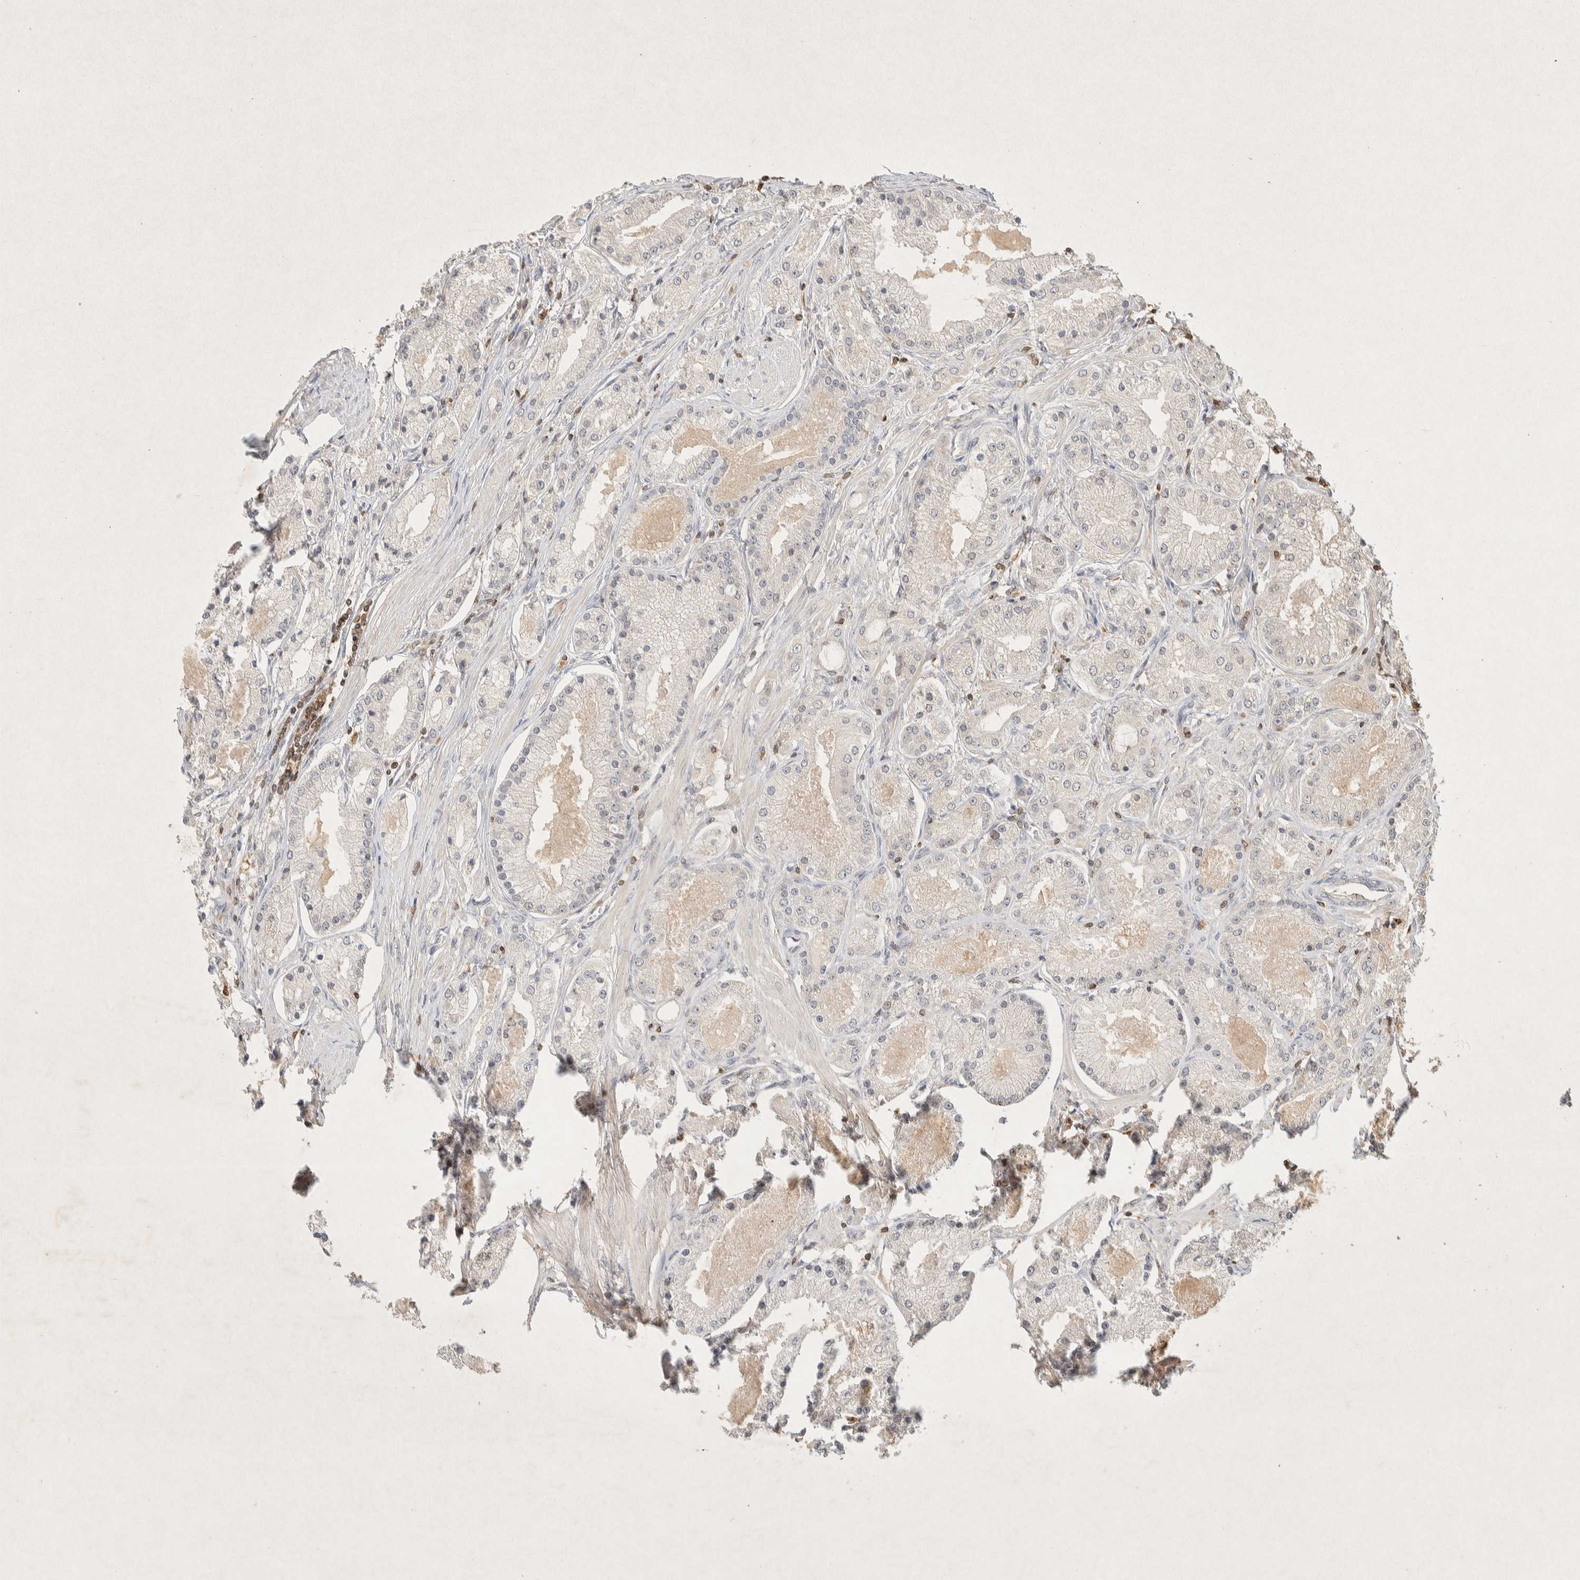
{"staining": {"intensity": "negative", "quantity": "none", "location": "none"}, "tissue": "prostate cancer", "cell_type": "Tumor cells", "image_type": "cancer", "snomed": [{"axis": "morphology", "description": "Adenocarcinoma, High grade"}, {"axis": "topography", "description": "Prostate"}], "caption": "High-grade adenocarcinoma (prostate) was stained to show a protein in brown. There is no significant expression in tumor cells.", "gene": "RAC2", "patient": {"sex": "male", "age": 66}}